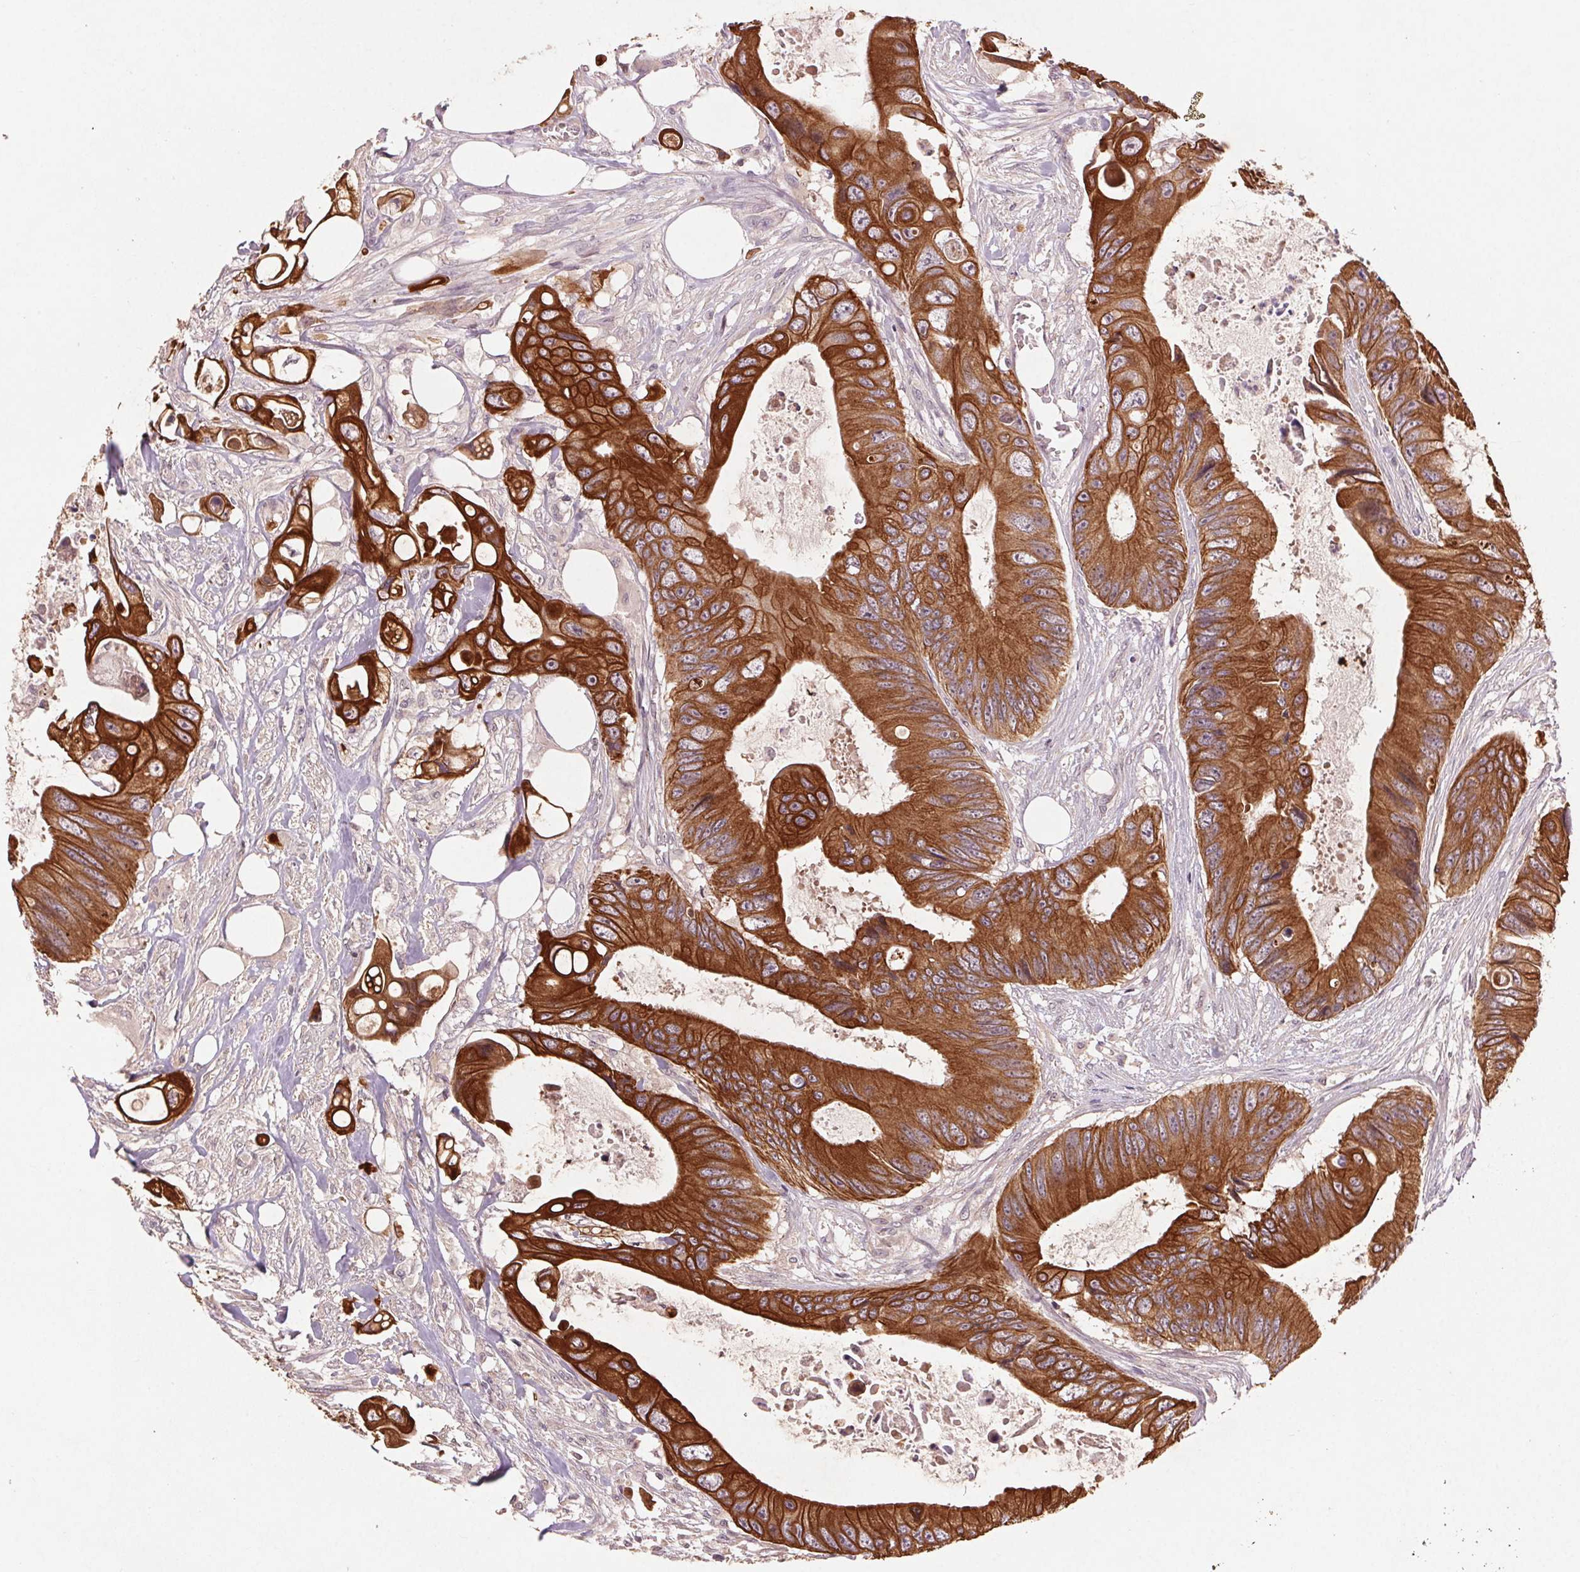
{"staining": {"intensity": "strong", "quantity": ">75%", "location": "cytoplasmic/membranous"}, "tissue": "colorectal cancer", "cell_type": "Tumor cells", "image_type": "cancer", "snomed": [{"axis": "morphology", "description": "Adenocarcinoma, NOS"}, {"axis": "topography", "description": "Rectum"}], "caption": "Brown immunohistochemical staining in colorectal adenocarcinoma exhibits strong cytoplasmic/membranous staining in about >75% of tumor cells. Using DAB (brown) and hematoxylin (blue) stains, captured at high magnification using brightfield microscopy.", "gene": "SMLR1", "patient": {"sex": "male", "age": 63}}